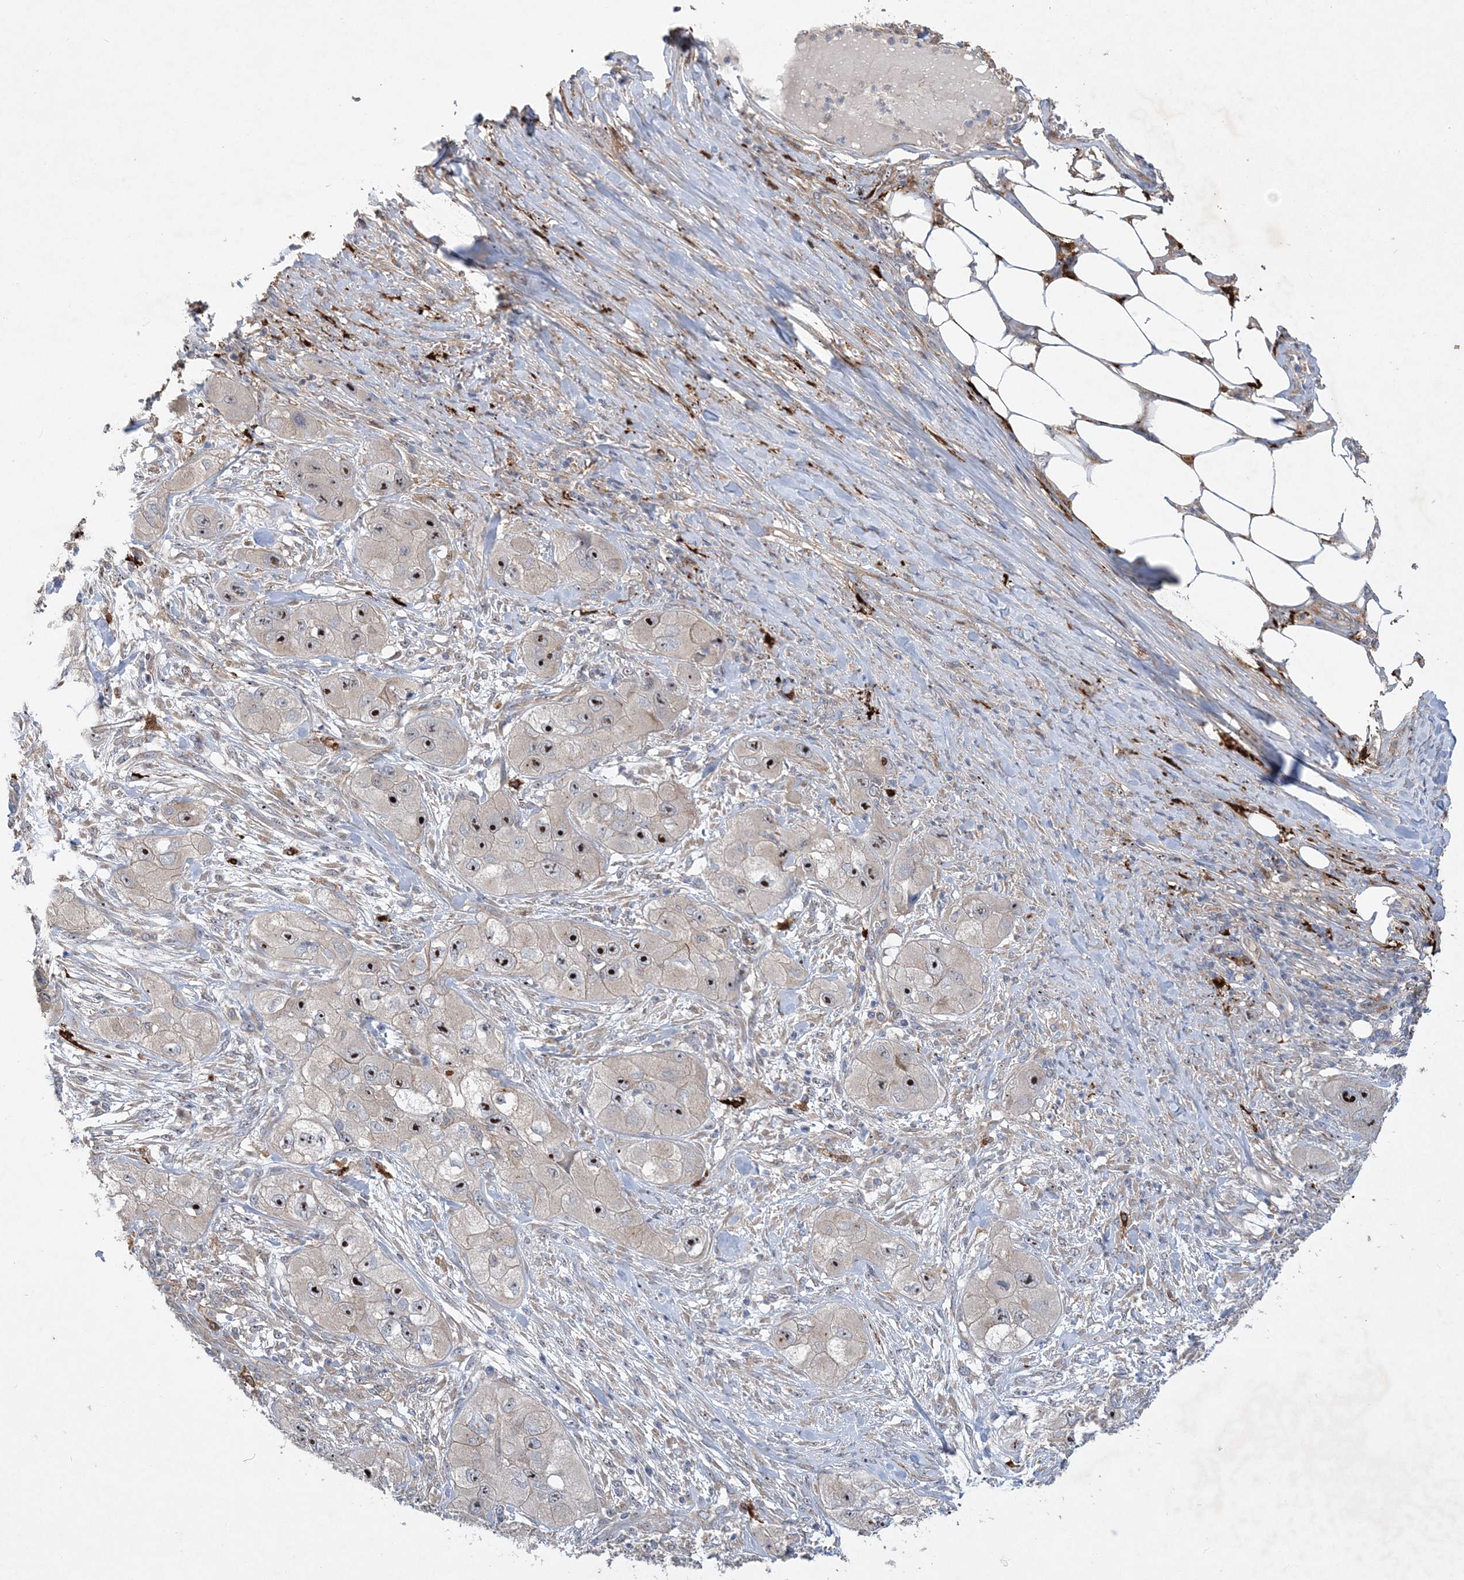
{"staining": {"intensity": "strong", "quantity": ">75%", "location": "nuclear"}, "tissue": "skin cancer", "cell_type": "Tumor cells", "image_type": "cancer", "snomed": [{"axis": "morphology", "description": "Squamous cell carcinoma, NOS"}, {"axis": "topography", "description": "Skin"}, {"axis": "topography", "description": "Subcutis"}], "caption": "Protein expression analysis of skin cancer (squamous cell carcinoma) displays strong nuclear positivity in about >75% of tumor cells. (brown staining indicates protein expression, while blue staining denotes nuclei).", "gene": "FEZ2", "patient": {"sex": "male", "age": 73}}